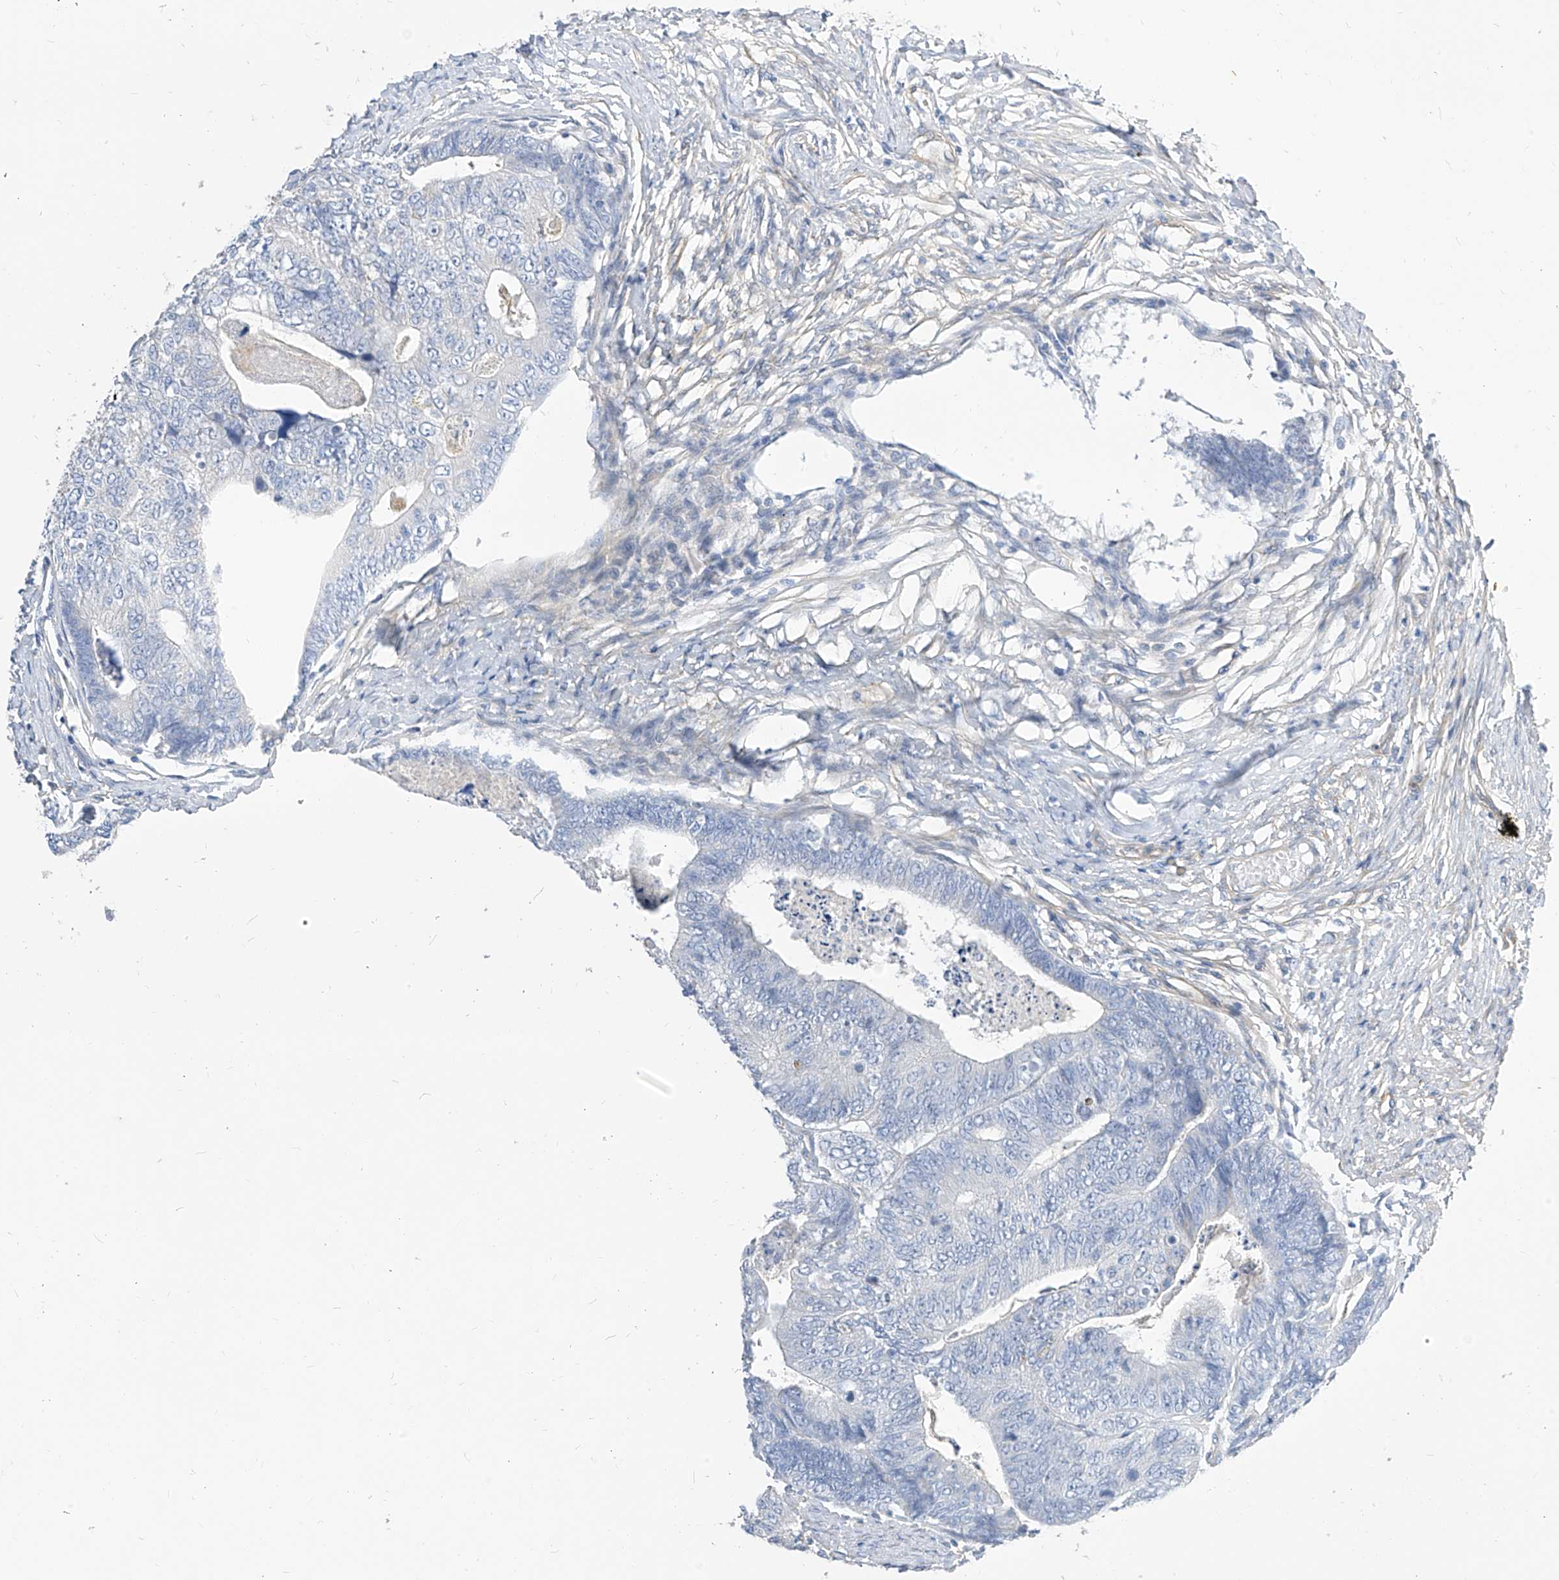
{"staining": {"intensity": "negative", "quantity": "none", "location": "none"}, "tissue": "colorectal cancer", "cell_type": "Tumor cells", "image_type": "cancer", "snomed": [{"axis": "morphology", "description": "Adenocarcinoma, NOS"}, {"axis": "topography", "description": "Colon"}], "caption": "Immunohistochemistry (IHC) of human colorectal adenocarcinoma displays no expression in tumor cells.", "gene": "SCGB2A1", "patient": {"sex": "female", "age": 67}}